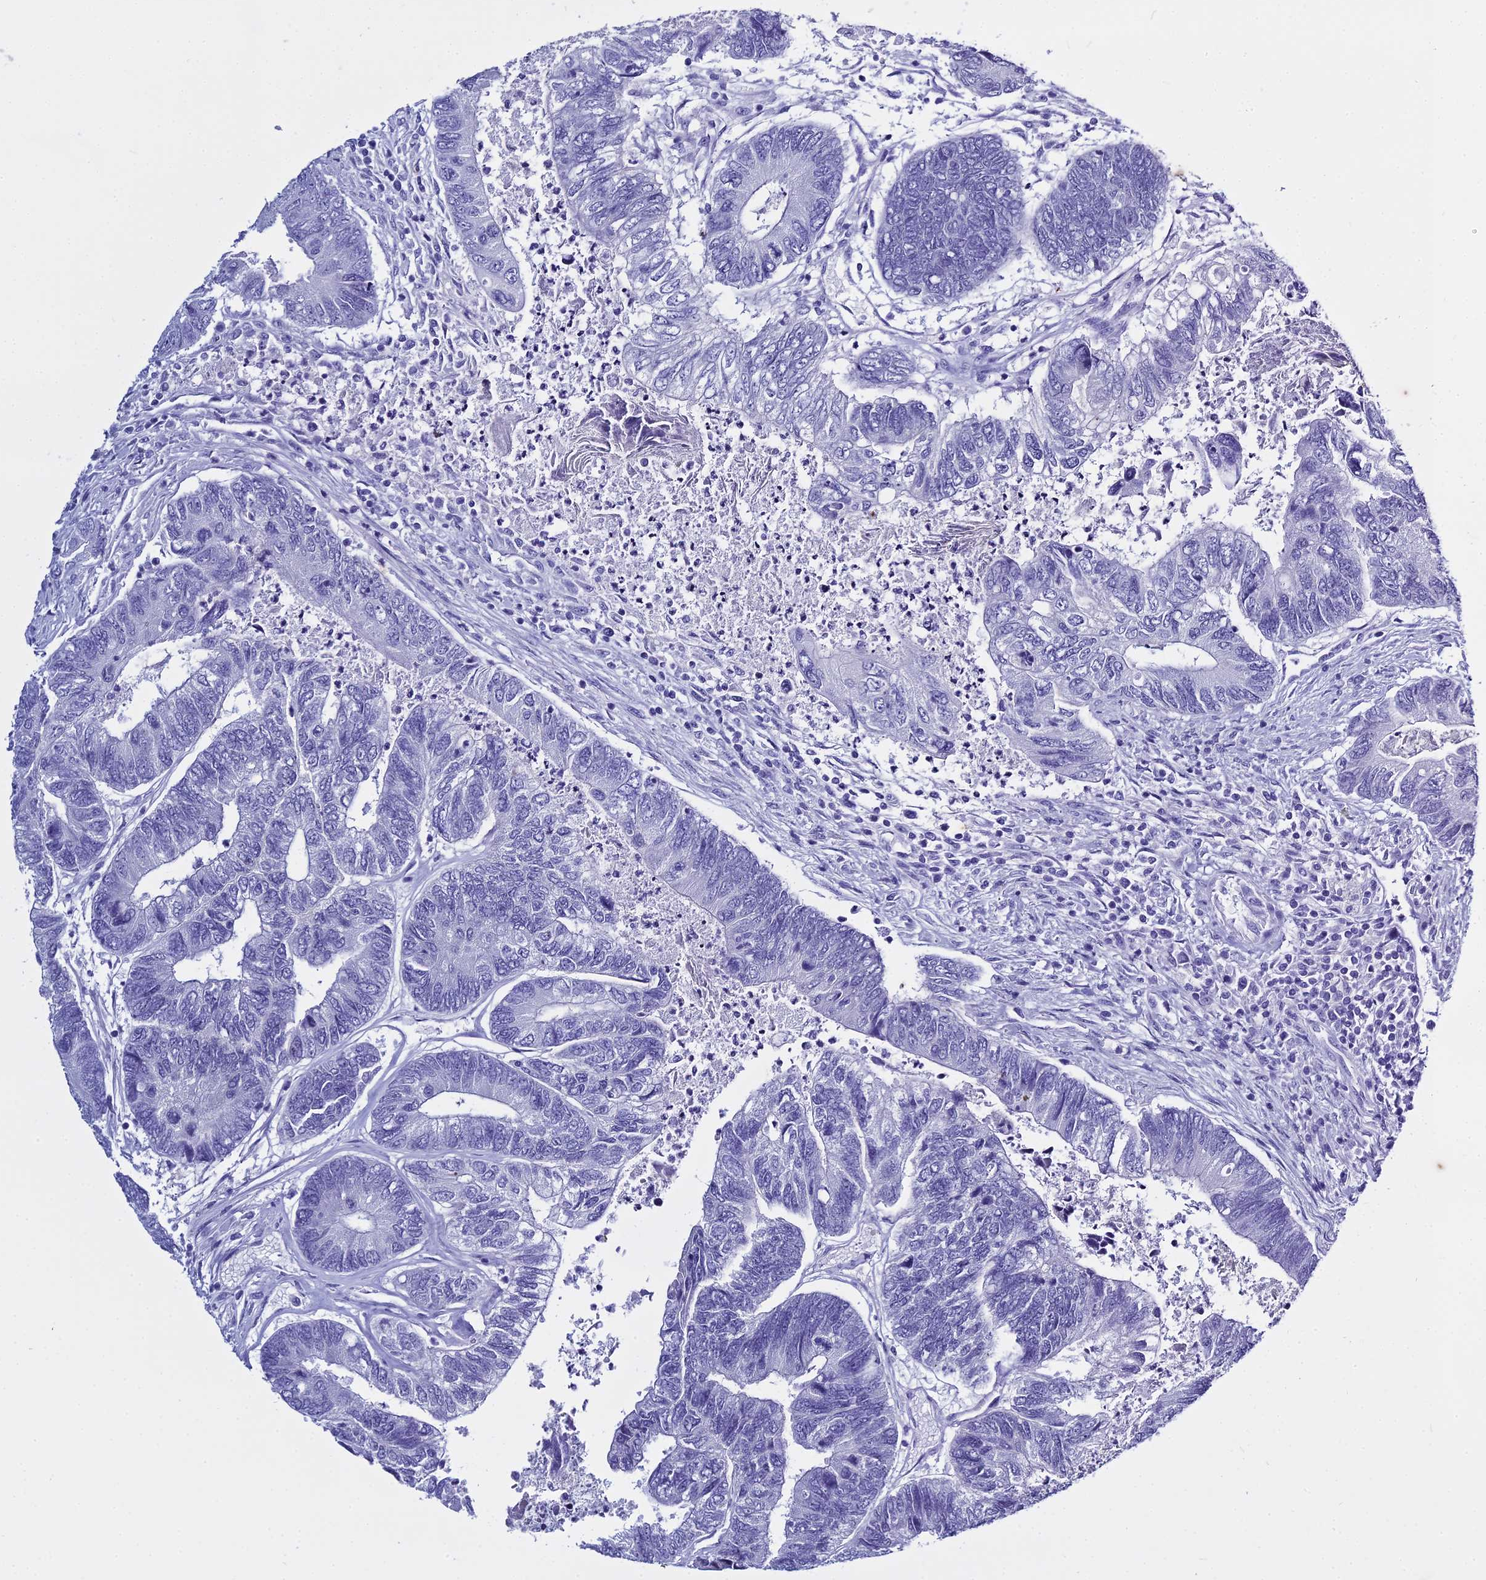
{"staining": {"intensity": "negative", "quantity": "none", "location": "none"}, "tissue": "colorectal cancer", "cell_type": "Tumor cells", "image_type": "cancer", "snomed": [{"axis": "morphology", "description": "Adenocarcinoma, NOS"}, {"axis": "topography", "description": "Colon"}], "caption": "Colorectal cancer stained for a protein using IHC exhibits no positivity tumor cells.", "gene": "HMGB4", "patient": {"sex": "female", "age": 67}}